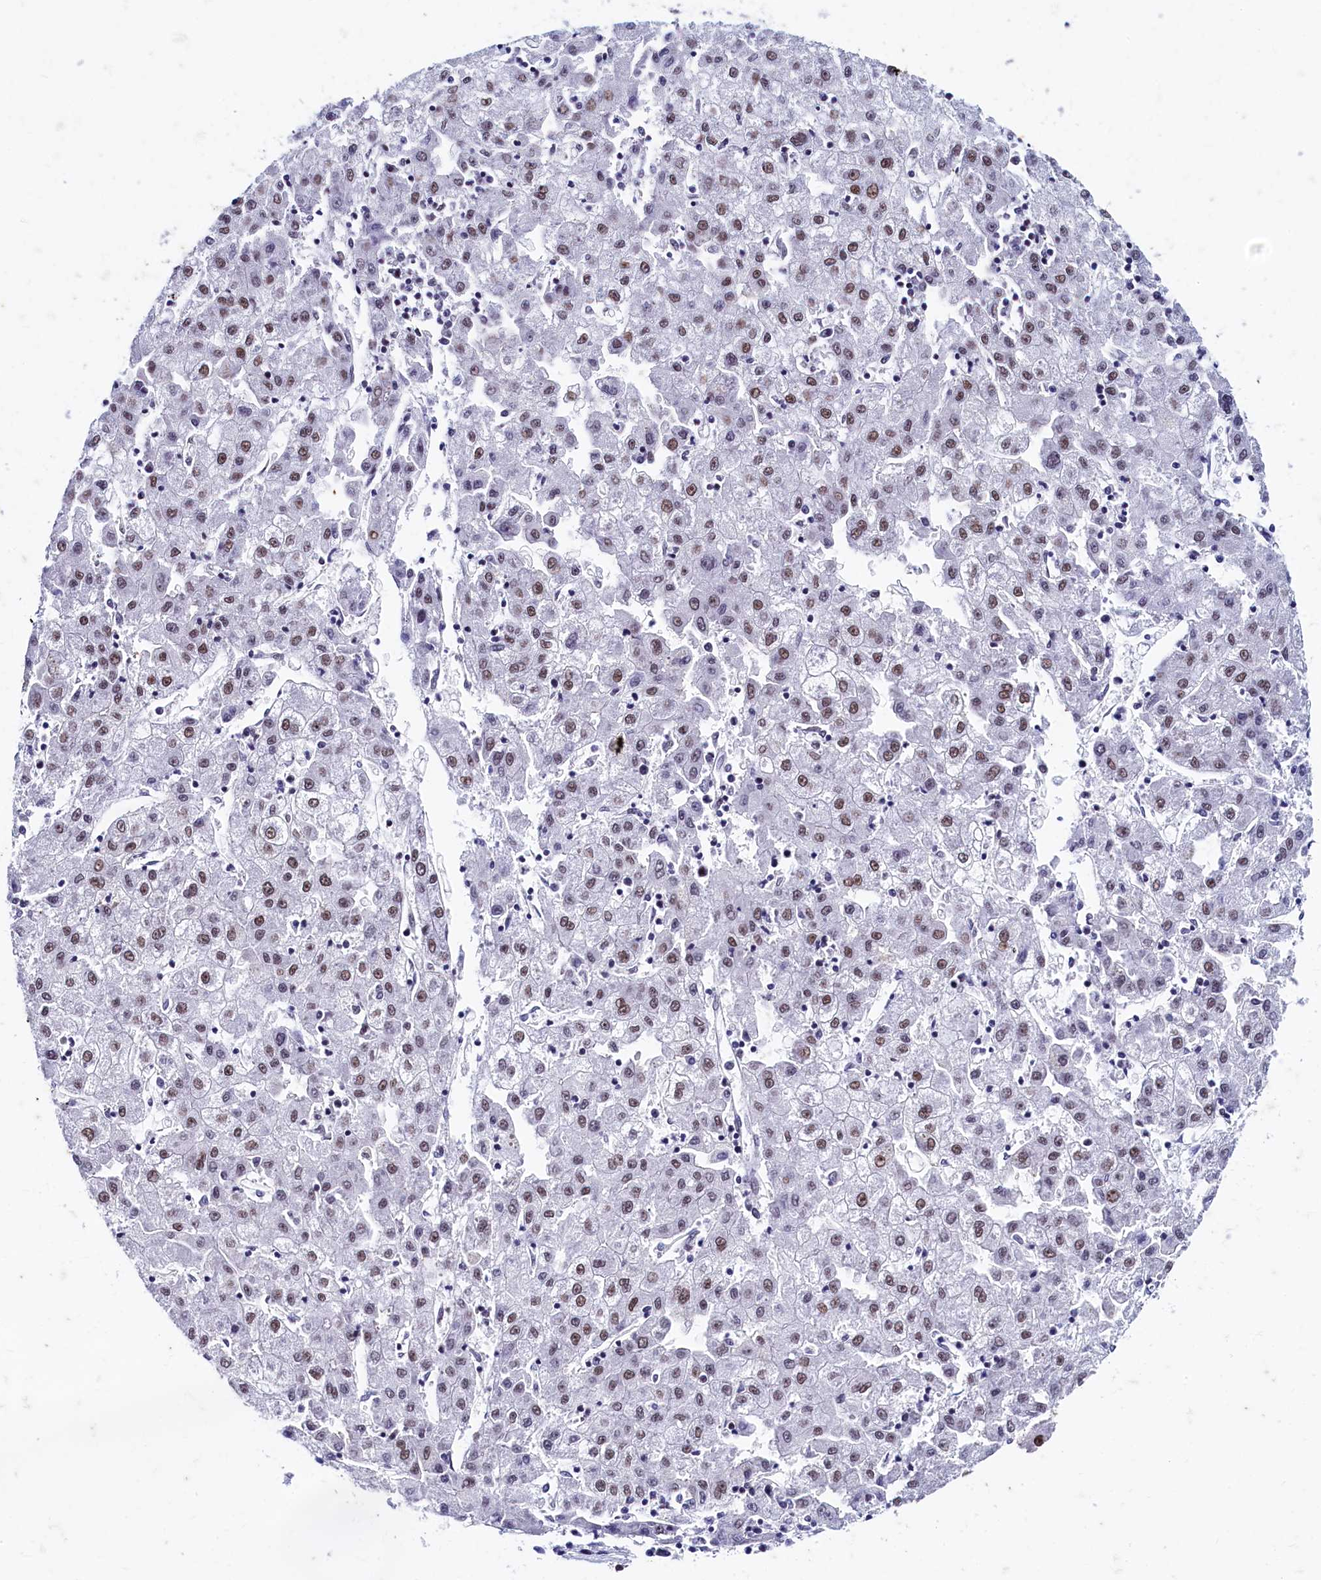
{"staining": {"intensity": "moderate", "quantity": "25%-75%", "location": "nuclear"}, "tissue": "liver cancer", "cell_type": "Tumor cells", "image_type": "cancer", "snomed": [{"axis": "morphology", "description": "Carcinoma, Hepatocellular, NOS"}, {"axis": "topography", "description": "Liver"}], "caption": "Tumor cells reveal moderate nuclear staining in about 25%-75% of cells in hepatocellular carcinoma (liver).", "gene": "CPSF7", "patient": {"sex": "male", "age": 72}}